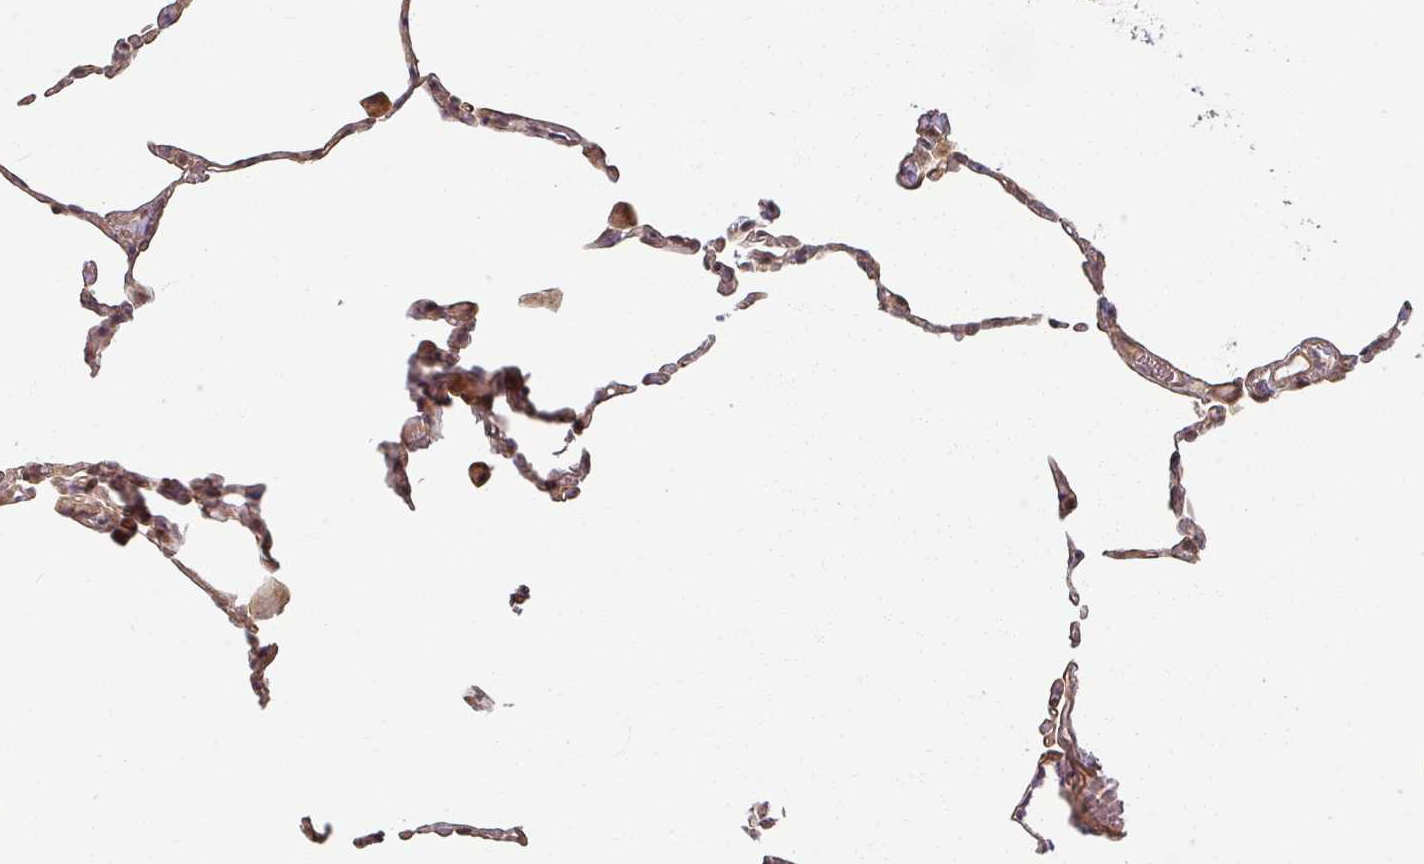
{"staining": {"intensity": "moderate", "quantity": "25%-75%", "location": "cytoplasmic/membranous,nuclear"}, "tissue": "lung", "cell_type": "Alveolar cells", "image_type": "normal", "snomed": [{"axis": "morphology", "description": "Normal tissue, NOS"}, {"axis": "topography", "description": "Lung"}], "caption": "High-power microscopy captured an IHC histopathology image of normal lung, revealing moderate cytoplasmic/membranous,nuclear expression in approximately 25%-75% of alveolar cells. The protein is shown in brown color, while the nuclei are stained blue.", "gene": "MED19", "patient": {"sex": "female", "age": 57}}